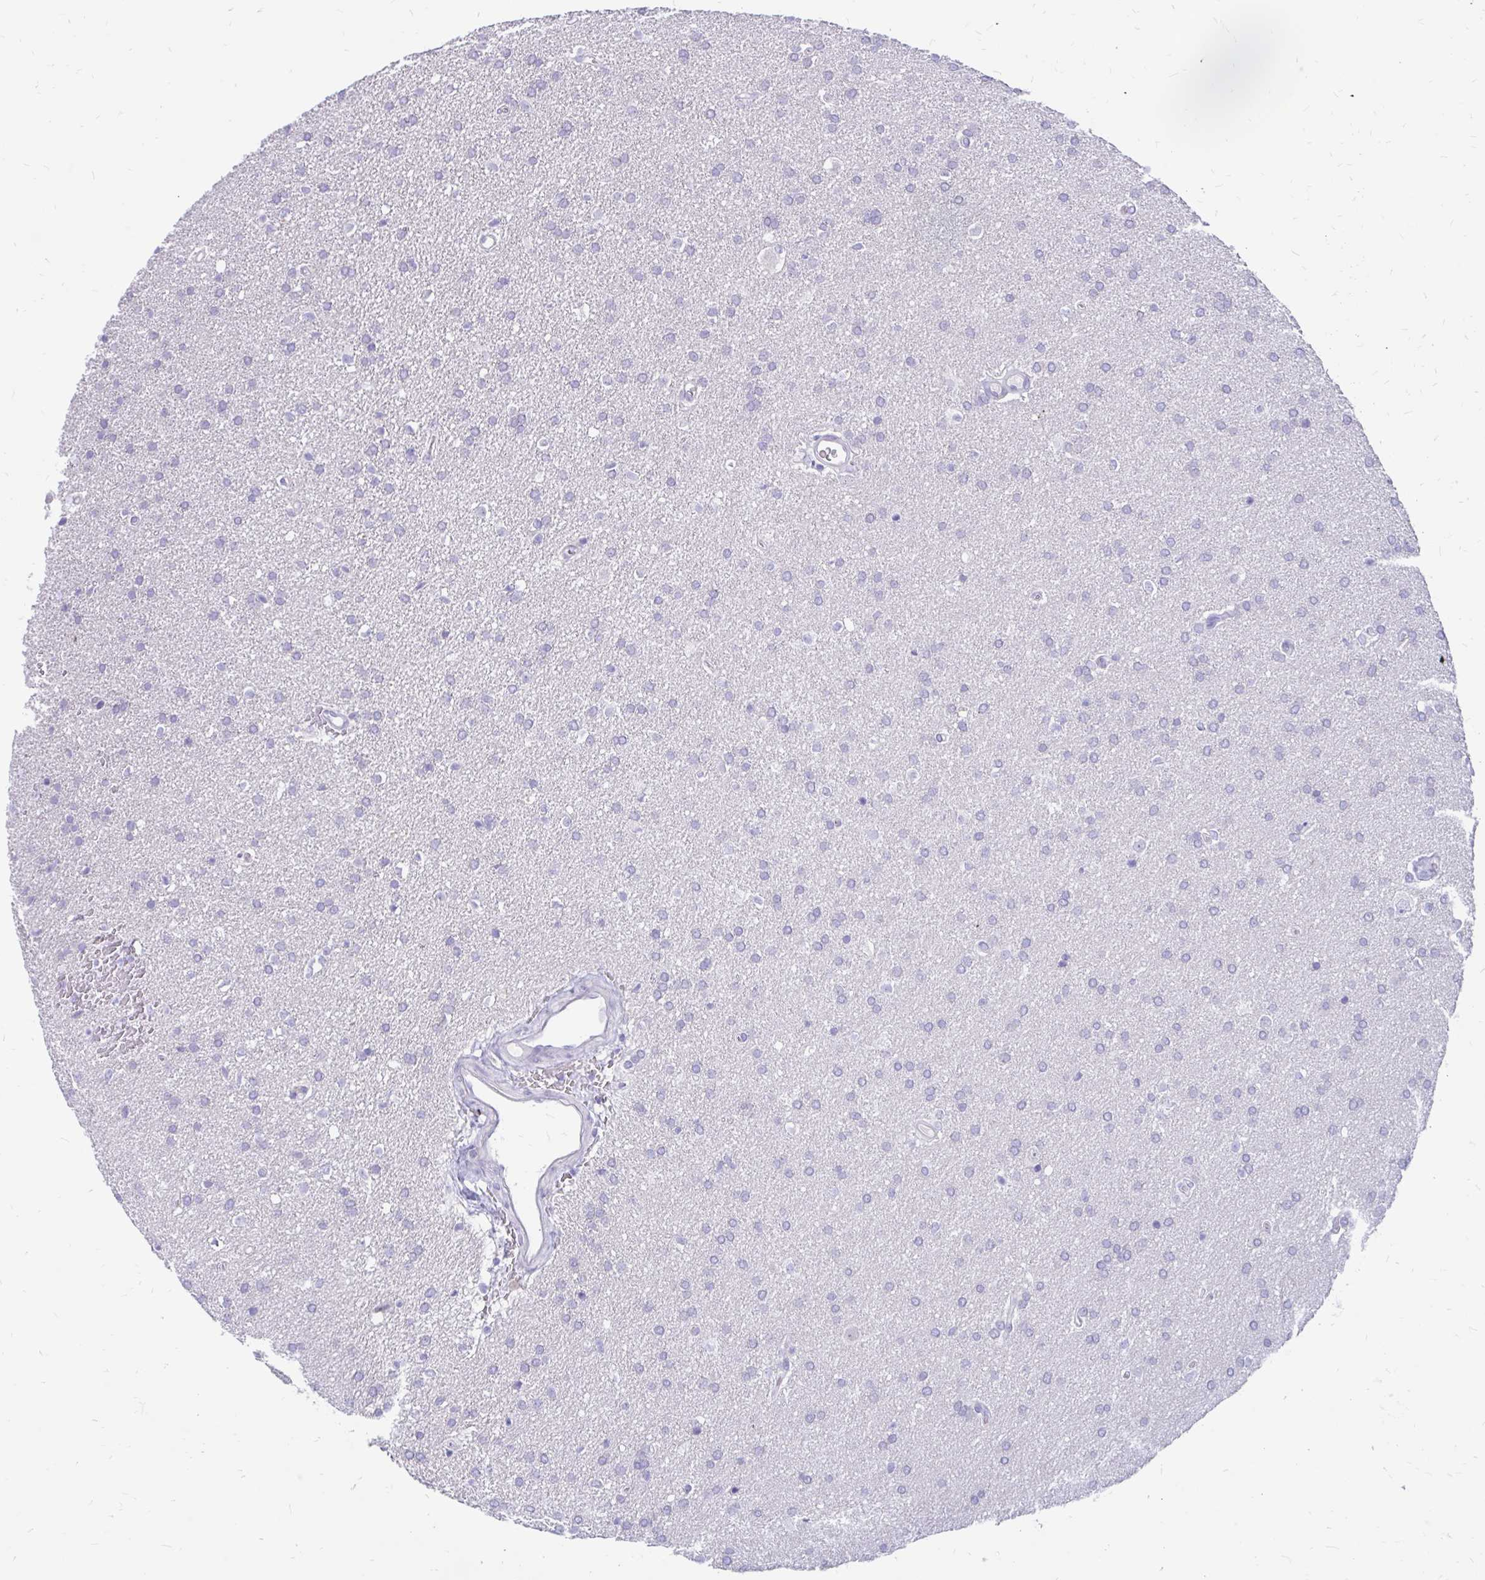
{"staining": {"intensity": "negative", "quantity": "none", "location": "none"}, "tissue": "glioma", "cell_type": "Tumor cells", "image_type": "cancer", "snomed": [{"axis": "morphology", "description": "Glioma, malignant, Low grade"}, {"axis": "topography", "description": "Brain"}], "caption": "DAB (3,3'-diaminobenzidine) immunohistochemical staining of malignant glioma (low-grade) demonstrates no significant staining in tumor cells.", "gene": "IGSF5", "patient": {"sex": "female", "age": 34}}